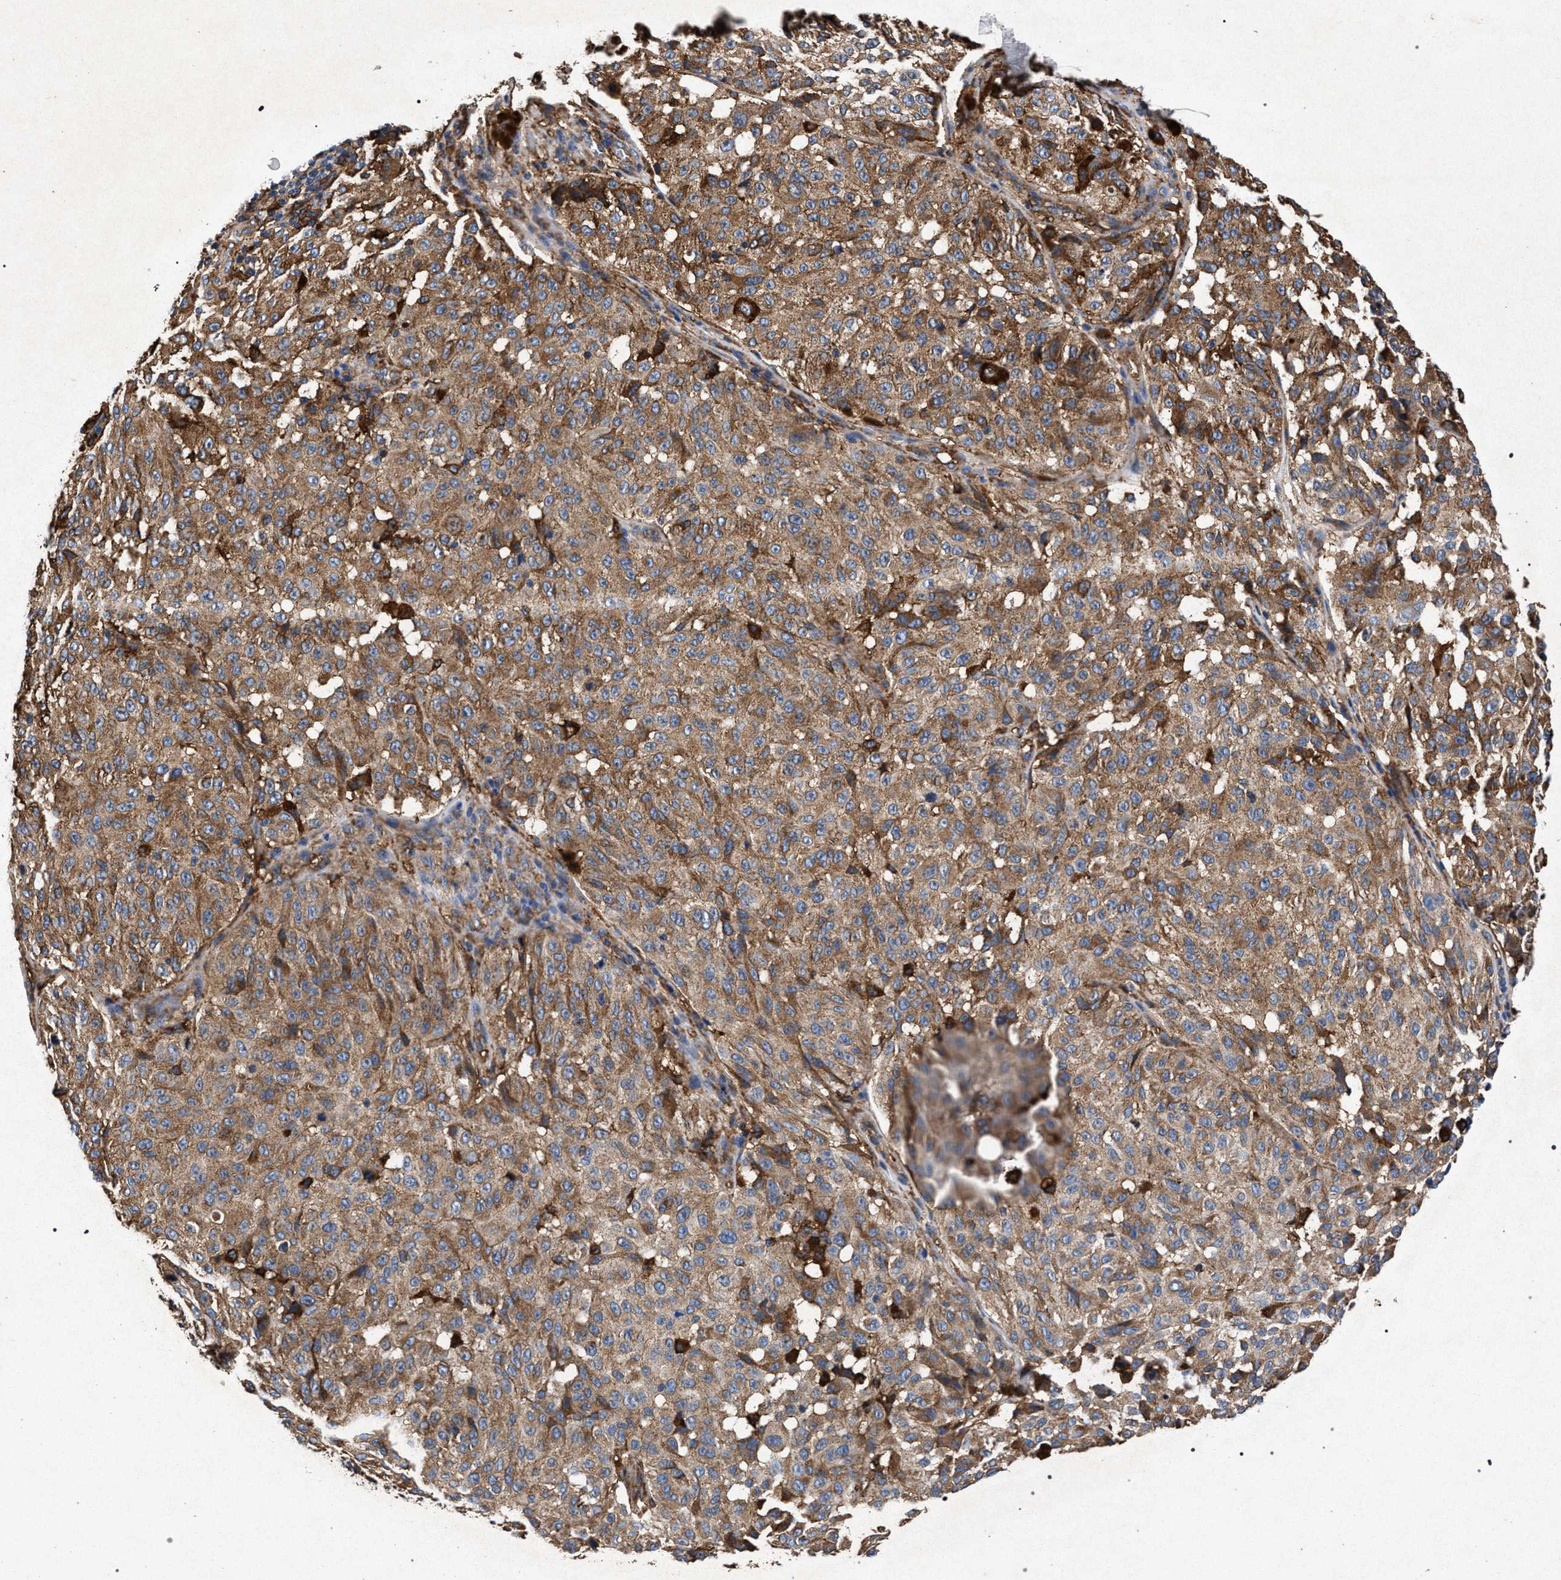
{"staining": {"intensity": "moderate", "quantity": ">75%", "location": "cytoplasmic/membranous"}, "tissue": "melanoma", "cell_type": "Tumor cells", "image_type": "cancer", "snomed": [{"axis": "morphology", "description": "Malignant melanoma, NOS"}, {"axis": "topography", "description": "Skin"}], "caption": "Approximately >75% of tumor cells in human malignant melanoma exhibit moderate cytoplasmic/membranous protein expression as visualized by brown immunohistochemical staining.", "gene": "MARCKS", "patient": {"sex": "female", "age": 46}}